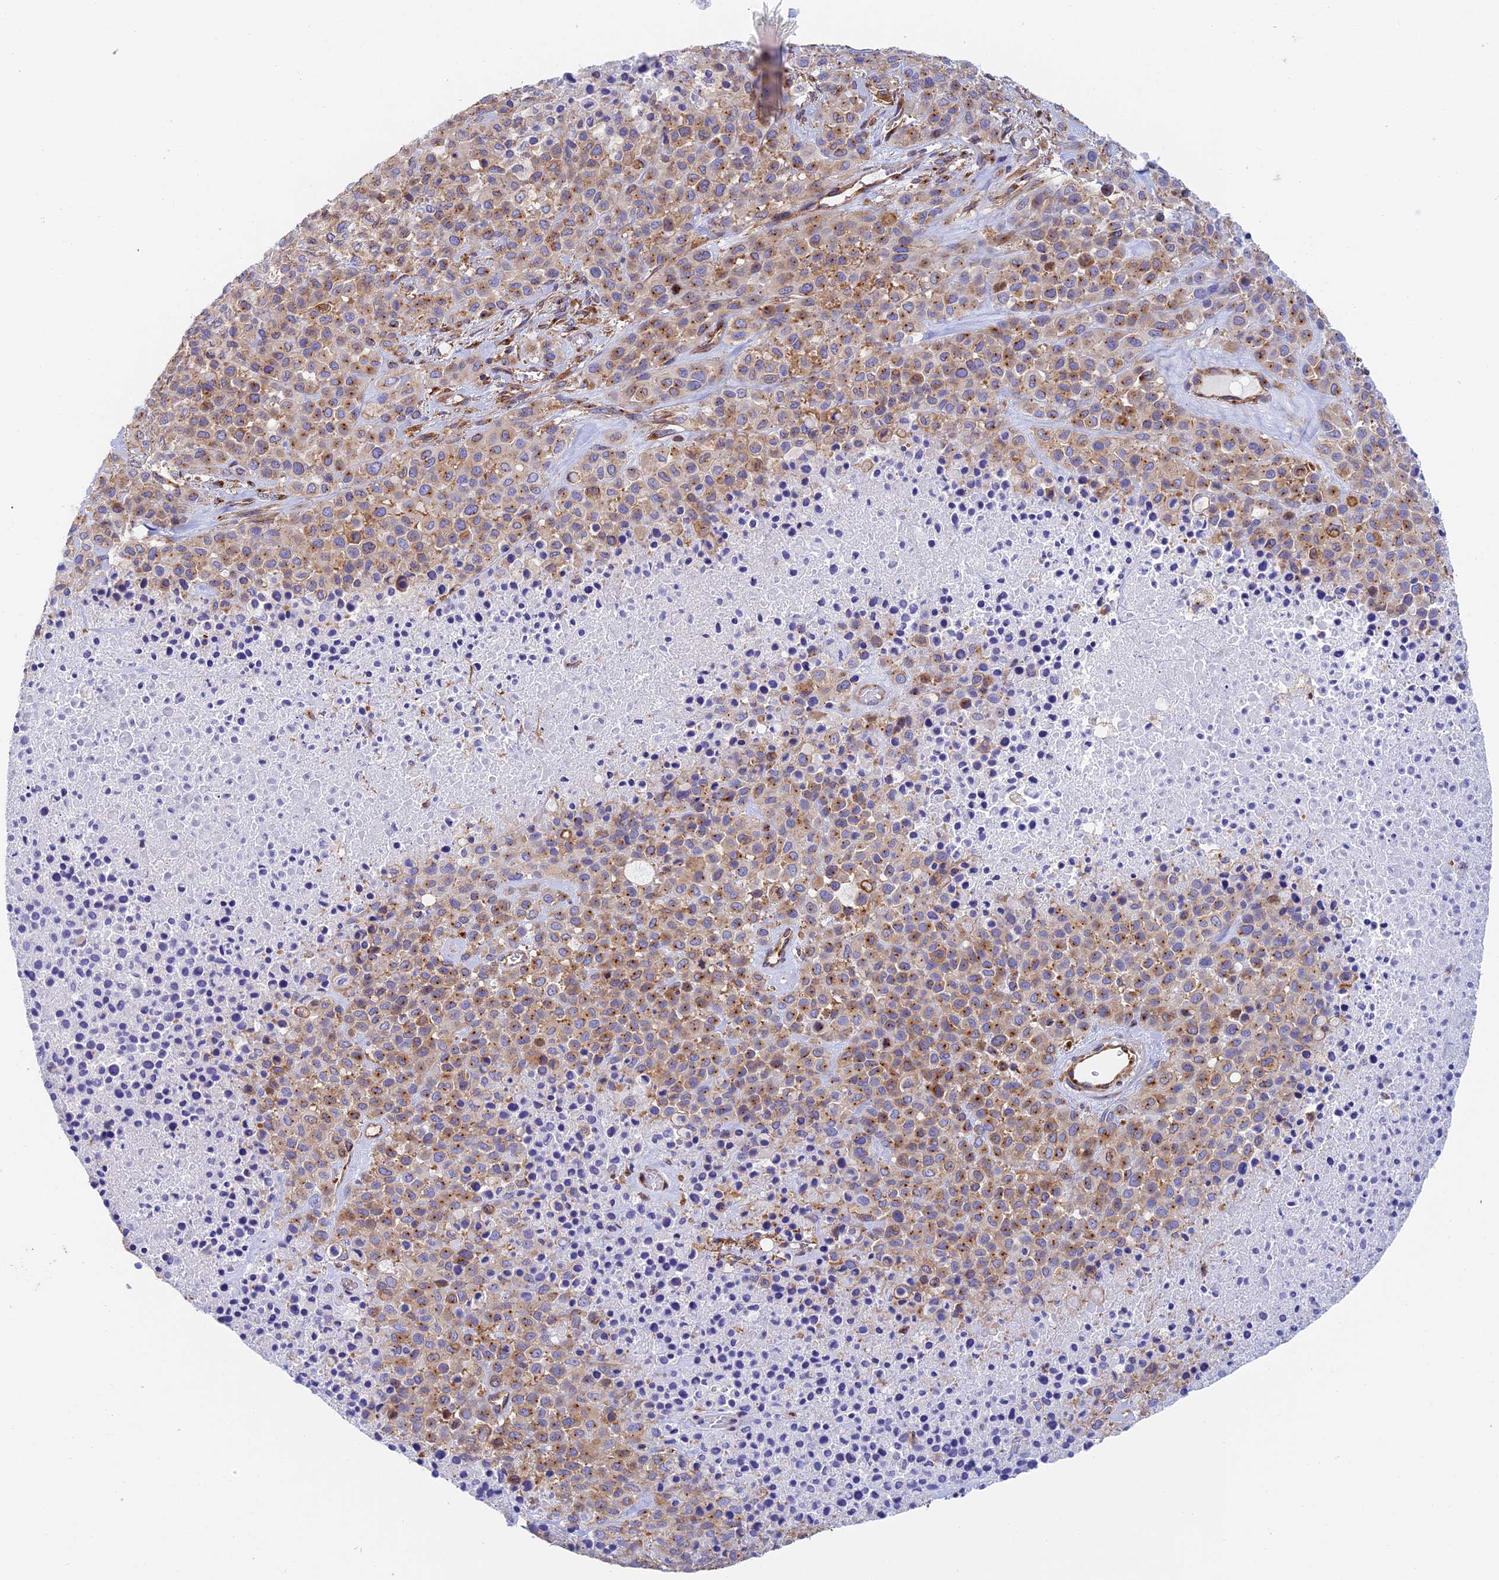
{"staining": {"intensity": "moderate", "quantity": ">75%", "location": "cytoplasmic/membranous"}, "tissue": "melanoma", "cell_type": "Tumor cells", "image_type": "cancer", "snomed": [{"axis": "morphology", "description": "Malignant melanoma, Metastatic site"}, {"axis": "topography", "description": "Skin"}], "caption": "Immunohistochemical staining of melanoma shows medium levels of moderate cytoplasmic/membranous expression in approximately >75% of tumor cells. (brown staining indicates protein expression, while blue staining denotes nuclei).", "gene": "DCTN2", "patient": {"sex": "female", "age": 81}}